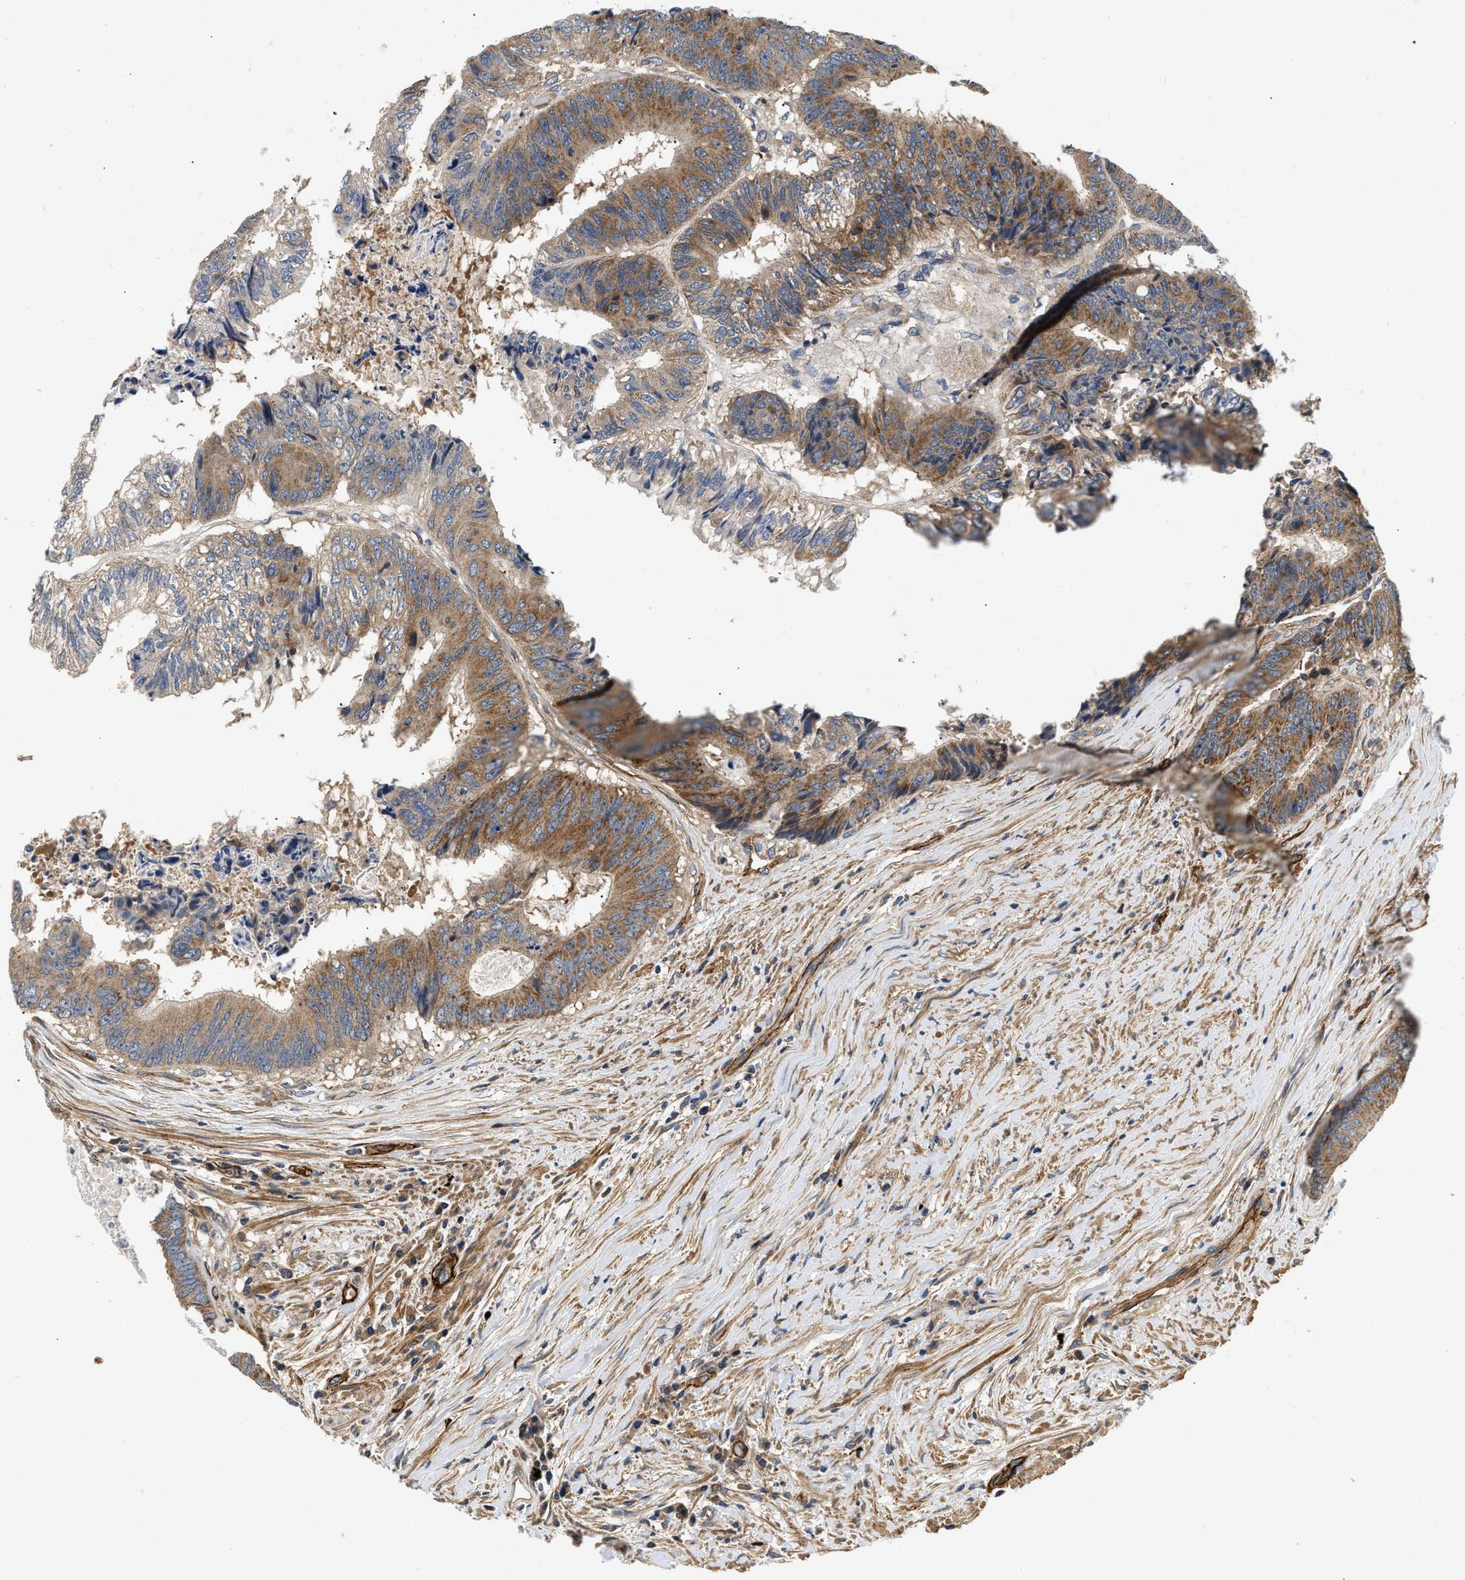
{"staining": {"intensity": "moderate", "quantity": ">75%", "location": "cytoplasmic/membranous"}, "tissue": "colorectal cancer", "cell_type": "Tumor cells", "image_type": "cancer", "snomed": [{"axis": "morphology", "description": "Adenocarcinoma, NOS"}, {"axis": "topography", "description": "Rectum"}], "caption": "This is a histology image of immunohistochemistry (IHC) staining of colorectal cancer (adenocarcinoma), which shows moderate expression in the cytoplasmic/membranous of tumor cells.", "gene": "NME6", "patient": {"sex": "male", "age": 72}}